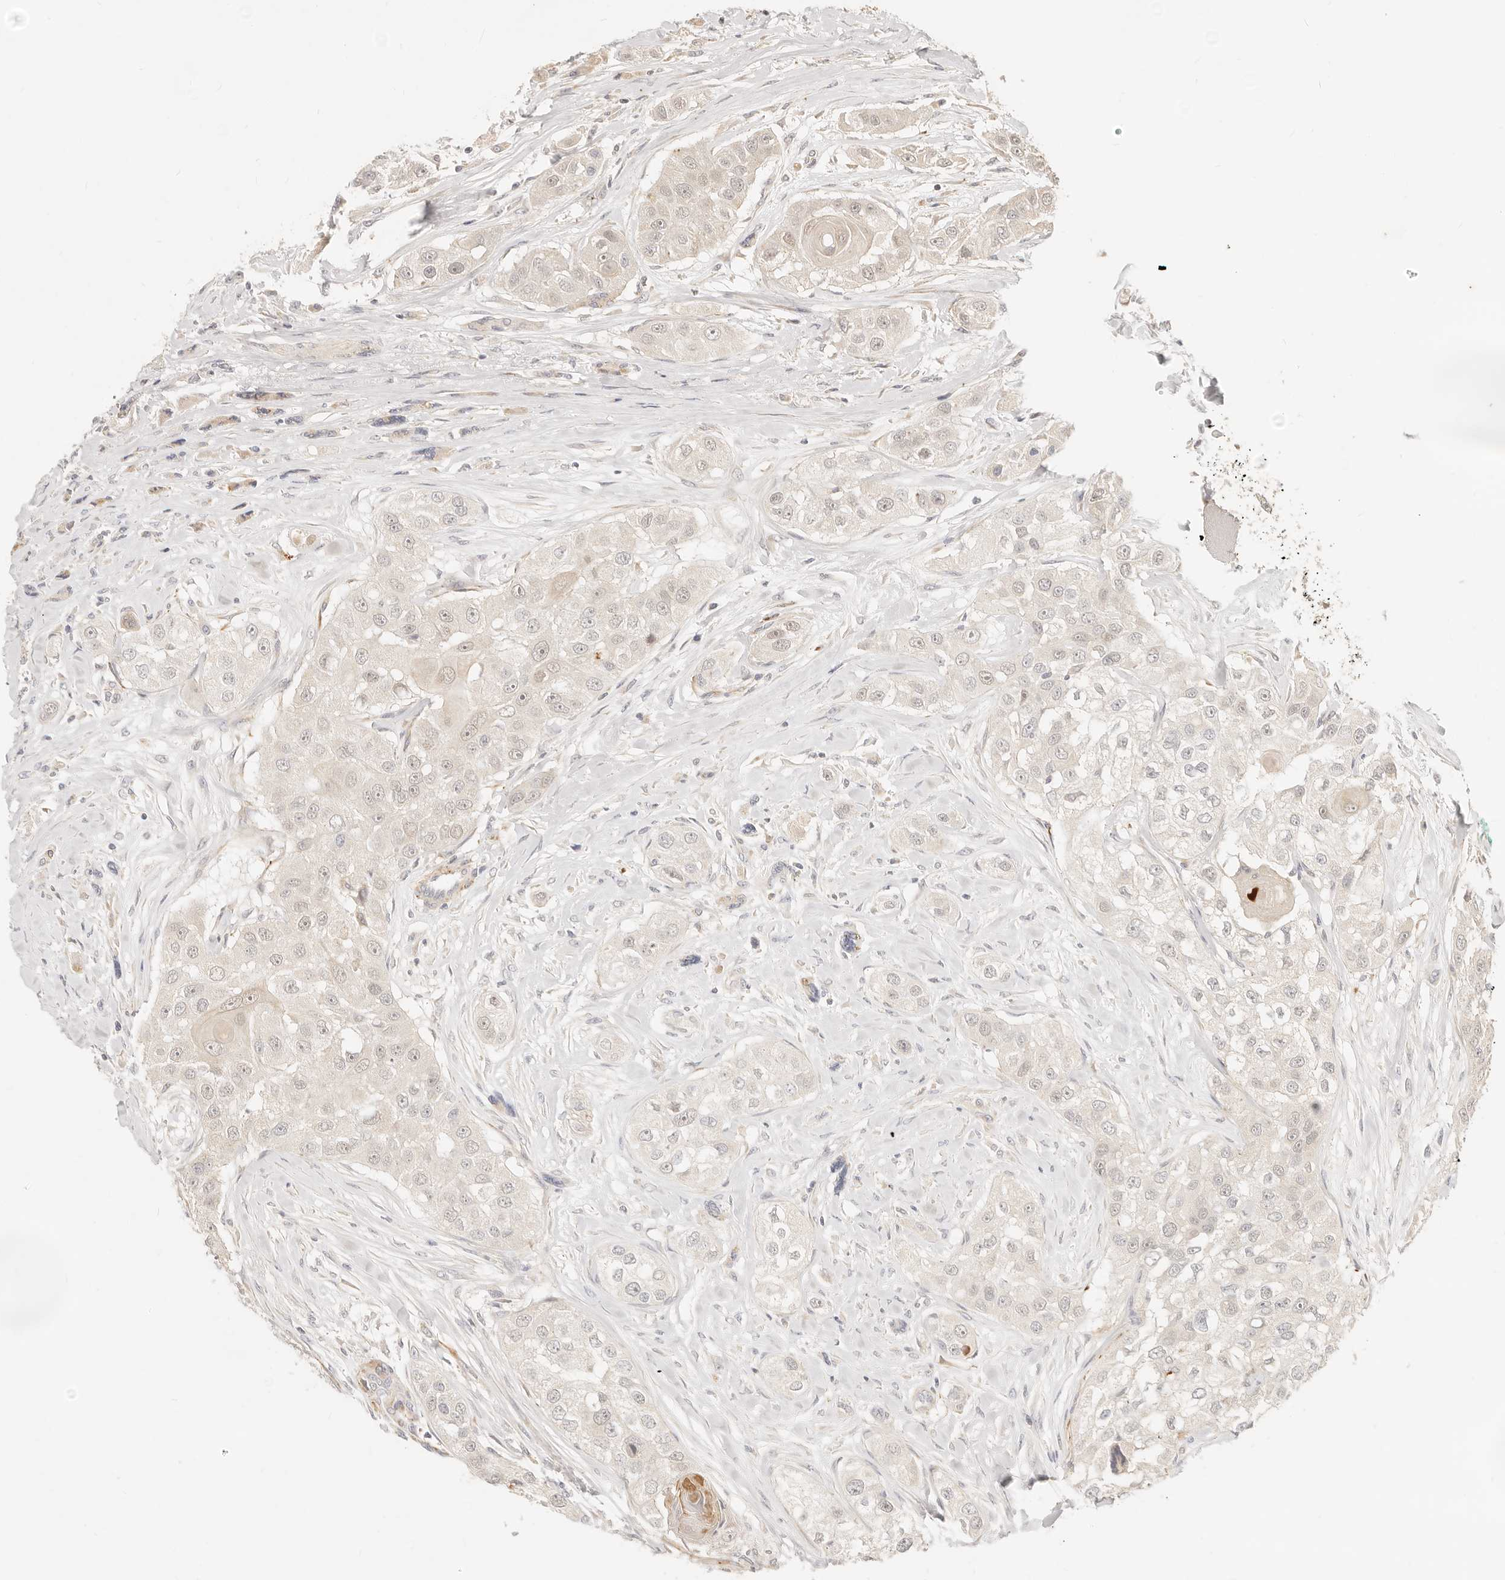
{"staining": {"intensity": "weak", "quantity": "<25%", "location": "nuclear"}, "tissue": "head and neck cancer", "cell_type": "Tumor cells", "image_type": "cancer", "snomed": [{"axis": "morphology", "description": "Normal tissue, NOS"}, {"axis": "morphology", "description": "Squamous cell carcinoma, NOS"}, {"axis": "topography", "description": "Skeletal muscle"}, {"axis": "topography", "description": "Head-Neck"}], "caption": "This is an immunohistochemistry (IHC) image of human head and neck cancer (squamous cell carcinoma). There is no positivity in tumor cells.", "gene": "RUBCNL", "patient": {"sex": "male", "age": 51}}